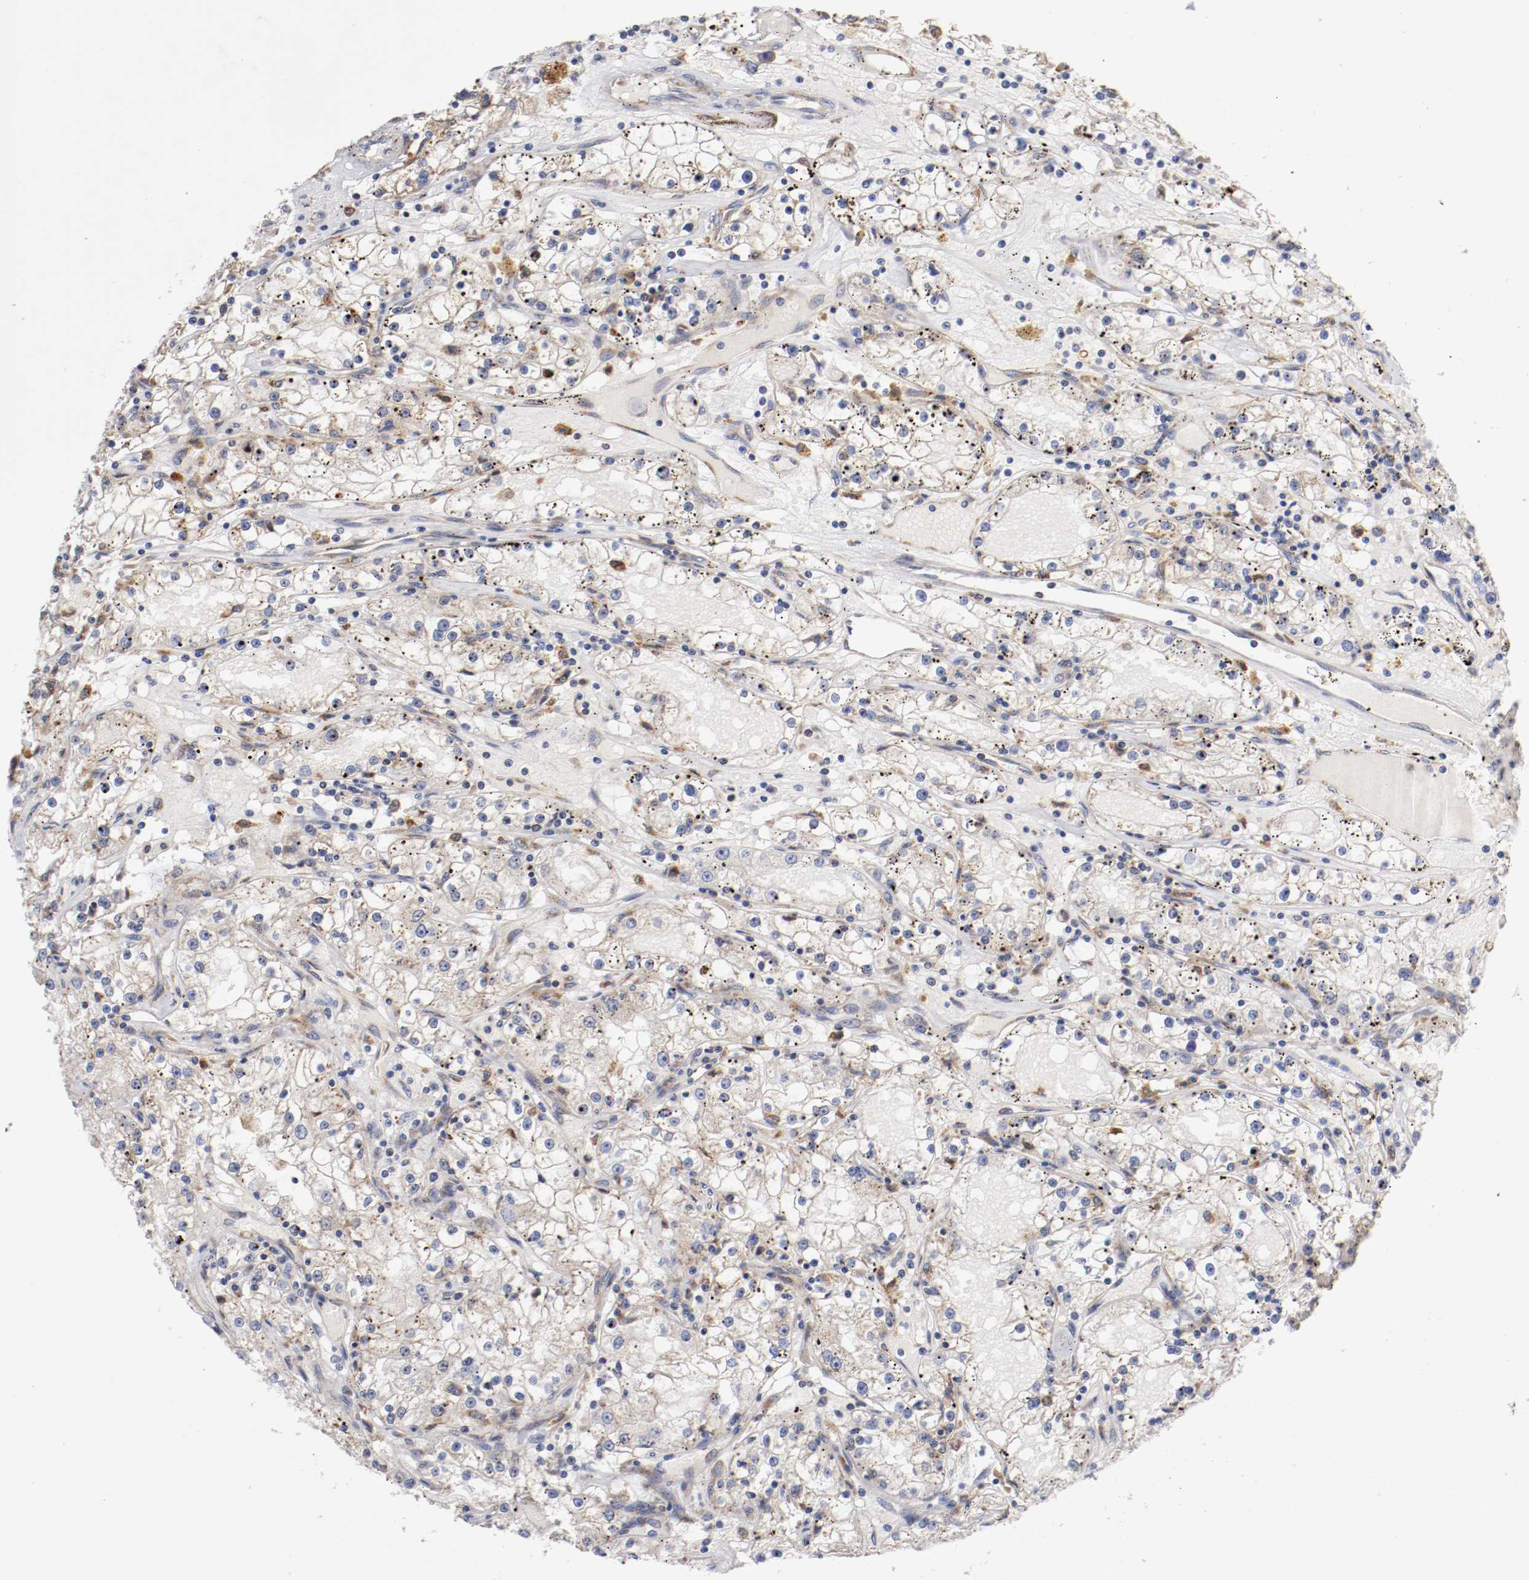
{"staining": {"intensity": "weak", "quantity": "25%-75%", "location": "cytoplasmic/membranous"}, "tissue": "renal cancer", "cell_type": "Tumor cells", "image_type": "cancer", "snomed": [{"axis": "morphology", "description": "Adenocarcinoma, NOS"}, {"axis": "topography", "description": "Kidney"}], "caption": "About 25%-75% of tumor cells in human renal cancer (adenocarcinoma) demonstrate weak cytoplasmic/membranous protein staining as visualized by brown immunohistochemical staining.", "gene": "TRAF2", "patient": {"sex": "male", "age": 56}}